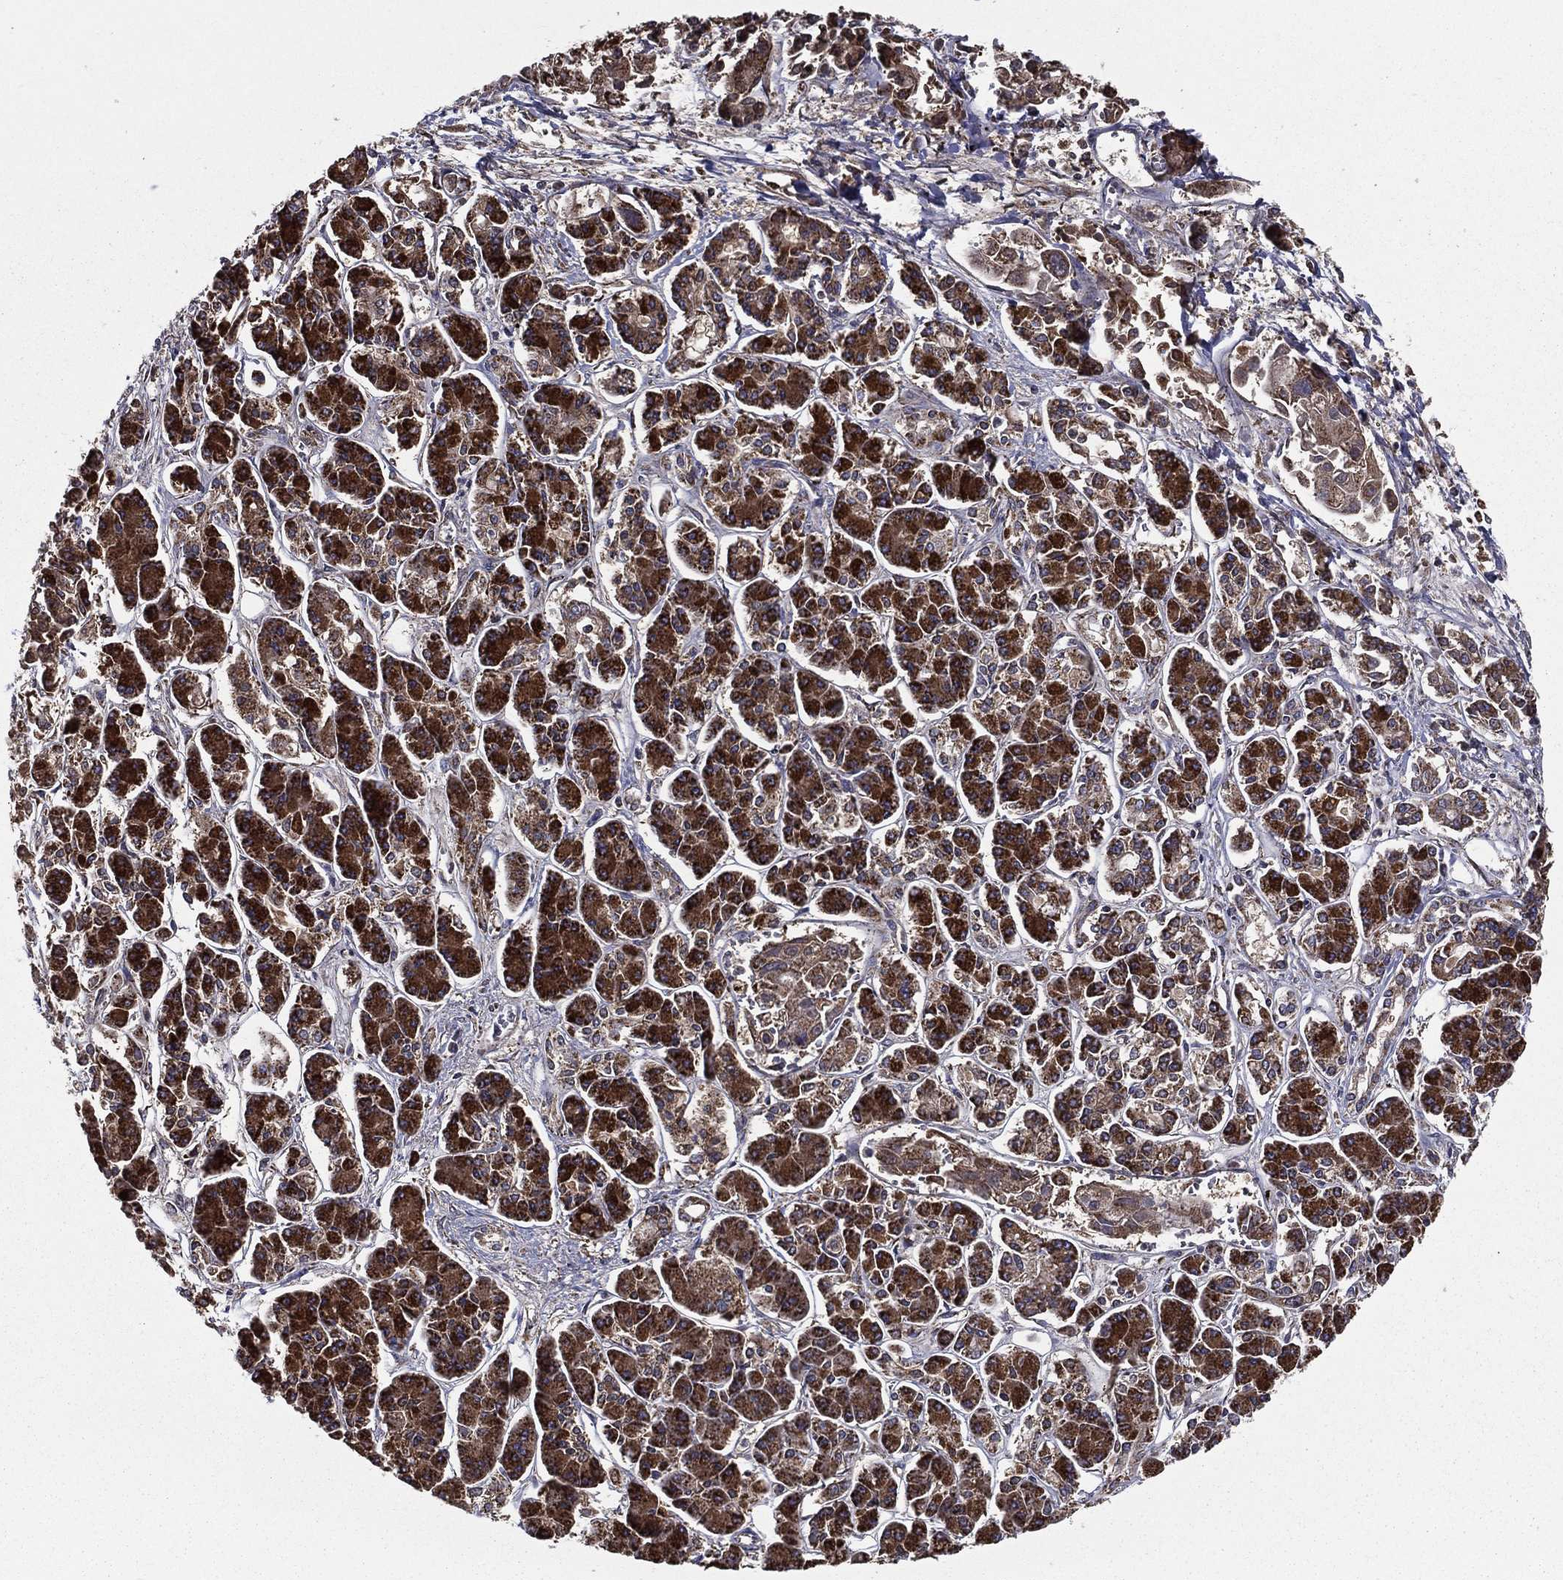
{"staining": {"intensity": "strong", "quantity": ">75%", "location": "cytoplasmic/membranous"}, "tissue": "pancreatic cancer", "cell_type": "Tumor cells", "image_type": "cancer", "snomed": [{"axis": "morphology", "description": "Adenocarcinoma, NOS"}, {"axis": "topography", "description": "Pancreas"}], "caption": "DAB (3,3'-diaminobenzidine) immunohistochemical staining of human adenocarcinoma (pancreatic) exhibits strong cytoplasmic/membranous protein staining in approximately >75% of tumor cells.", "gene": "RIGI", "patient": {"sex": "male", "age": 85}}